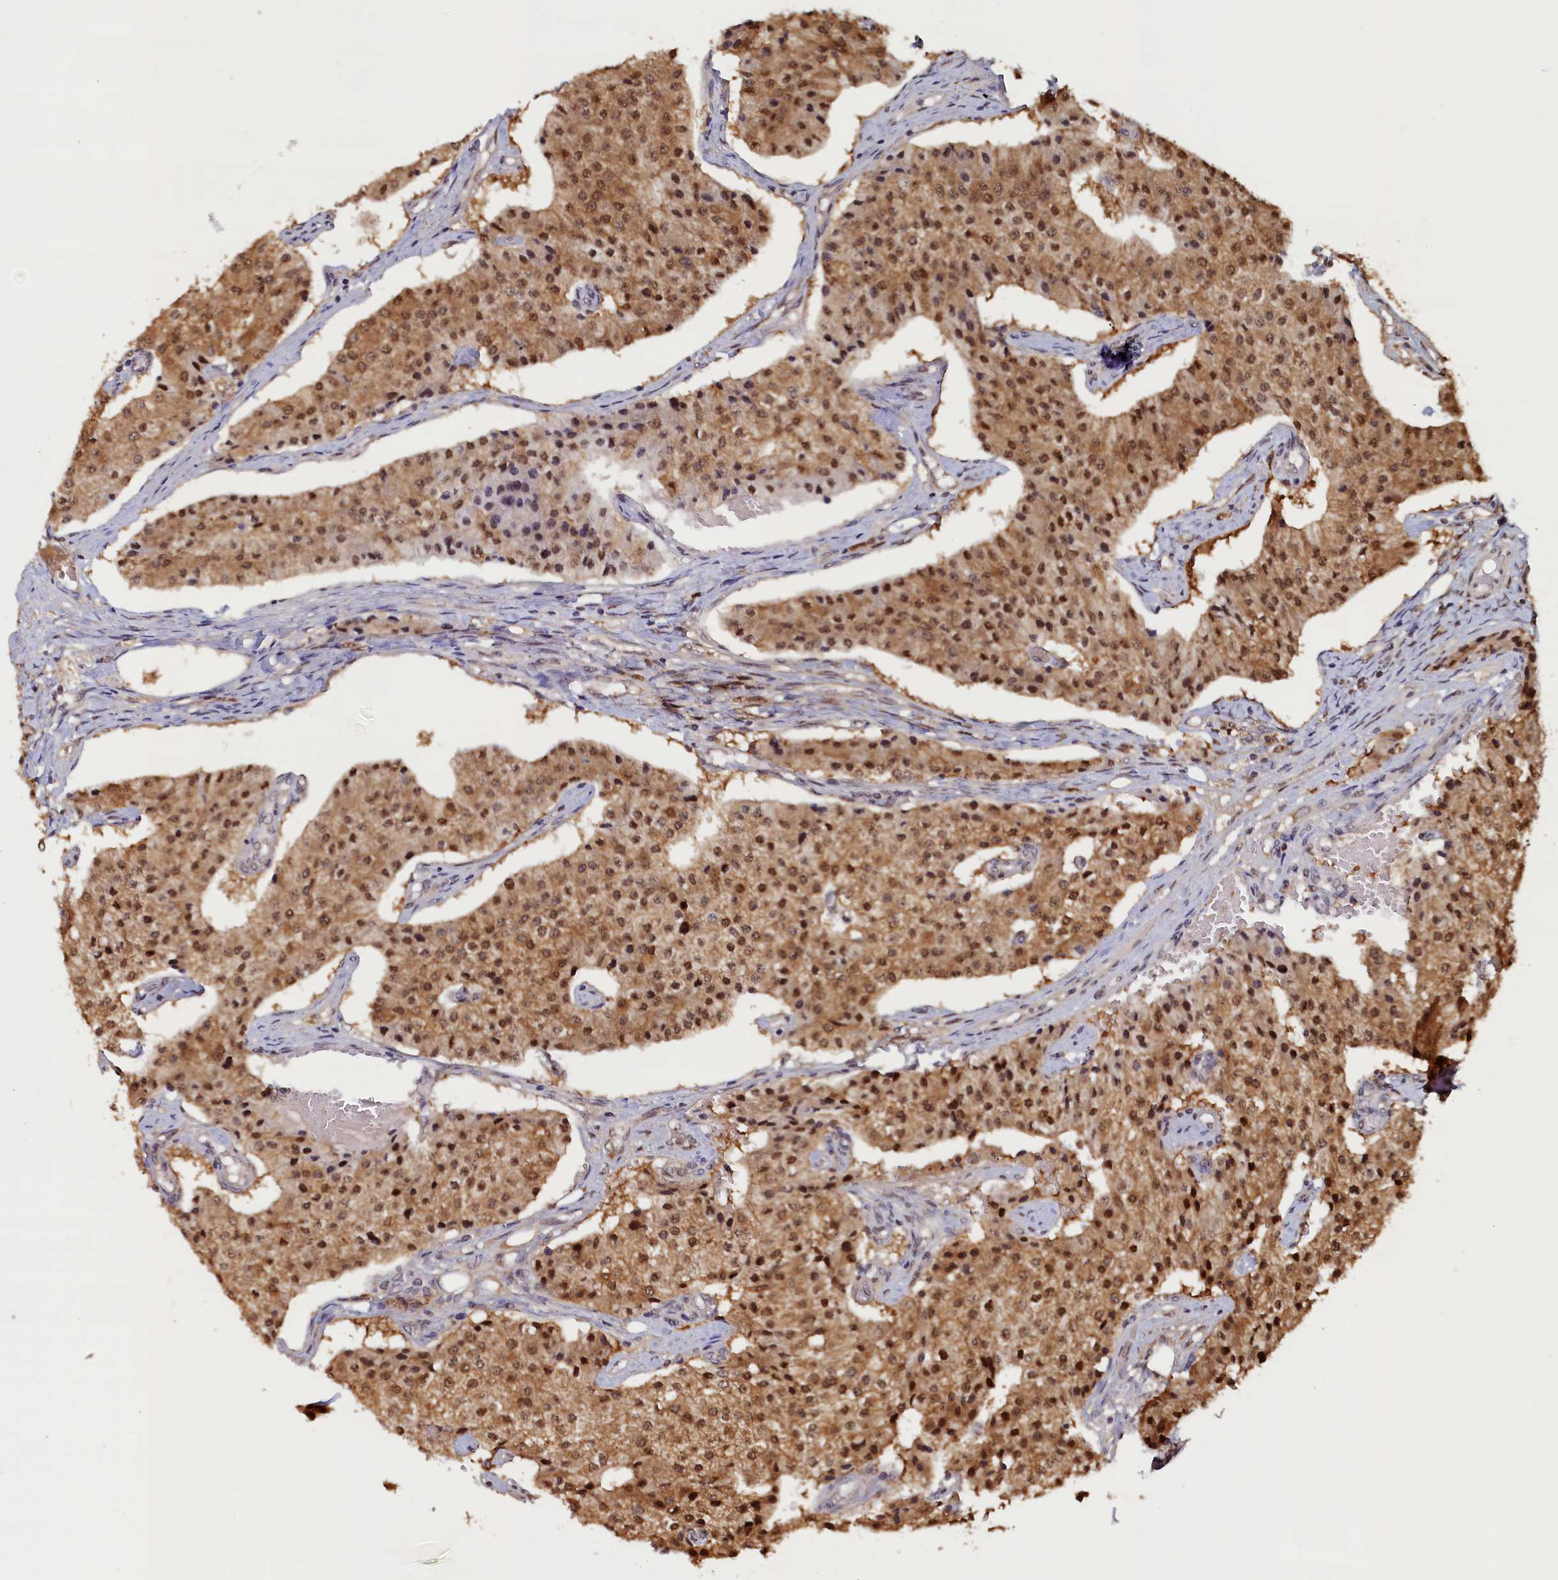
{"staining": {"intensity": "moderate", "quantity": ">75%", "location": "cytoplasmic/membranous,nuclear"}, "tissue": "carcinoid", "cell_type": "Tumor cells", "image_type": "cancer", "snomed": [{"axis": "morphology", "description": "Carcinoid, malignant, NOS"}, {"axis": "topography", "description": "Colon"}], "caption": "High-power microscopy captured an immunohistochemistry micrograph of carcinoid (malignant), revealing moderate cytoplasmic/membranous and nuclear staining in about >75% of tumor cells.", "gene": "AHCY", "patient": {"sex": "female", "age": 52}}